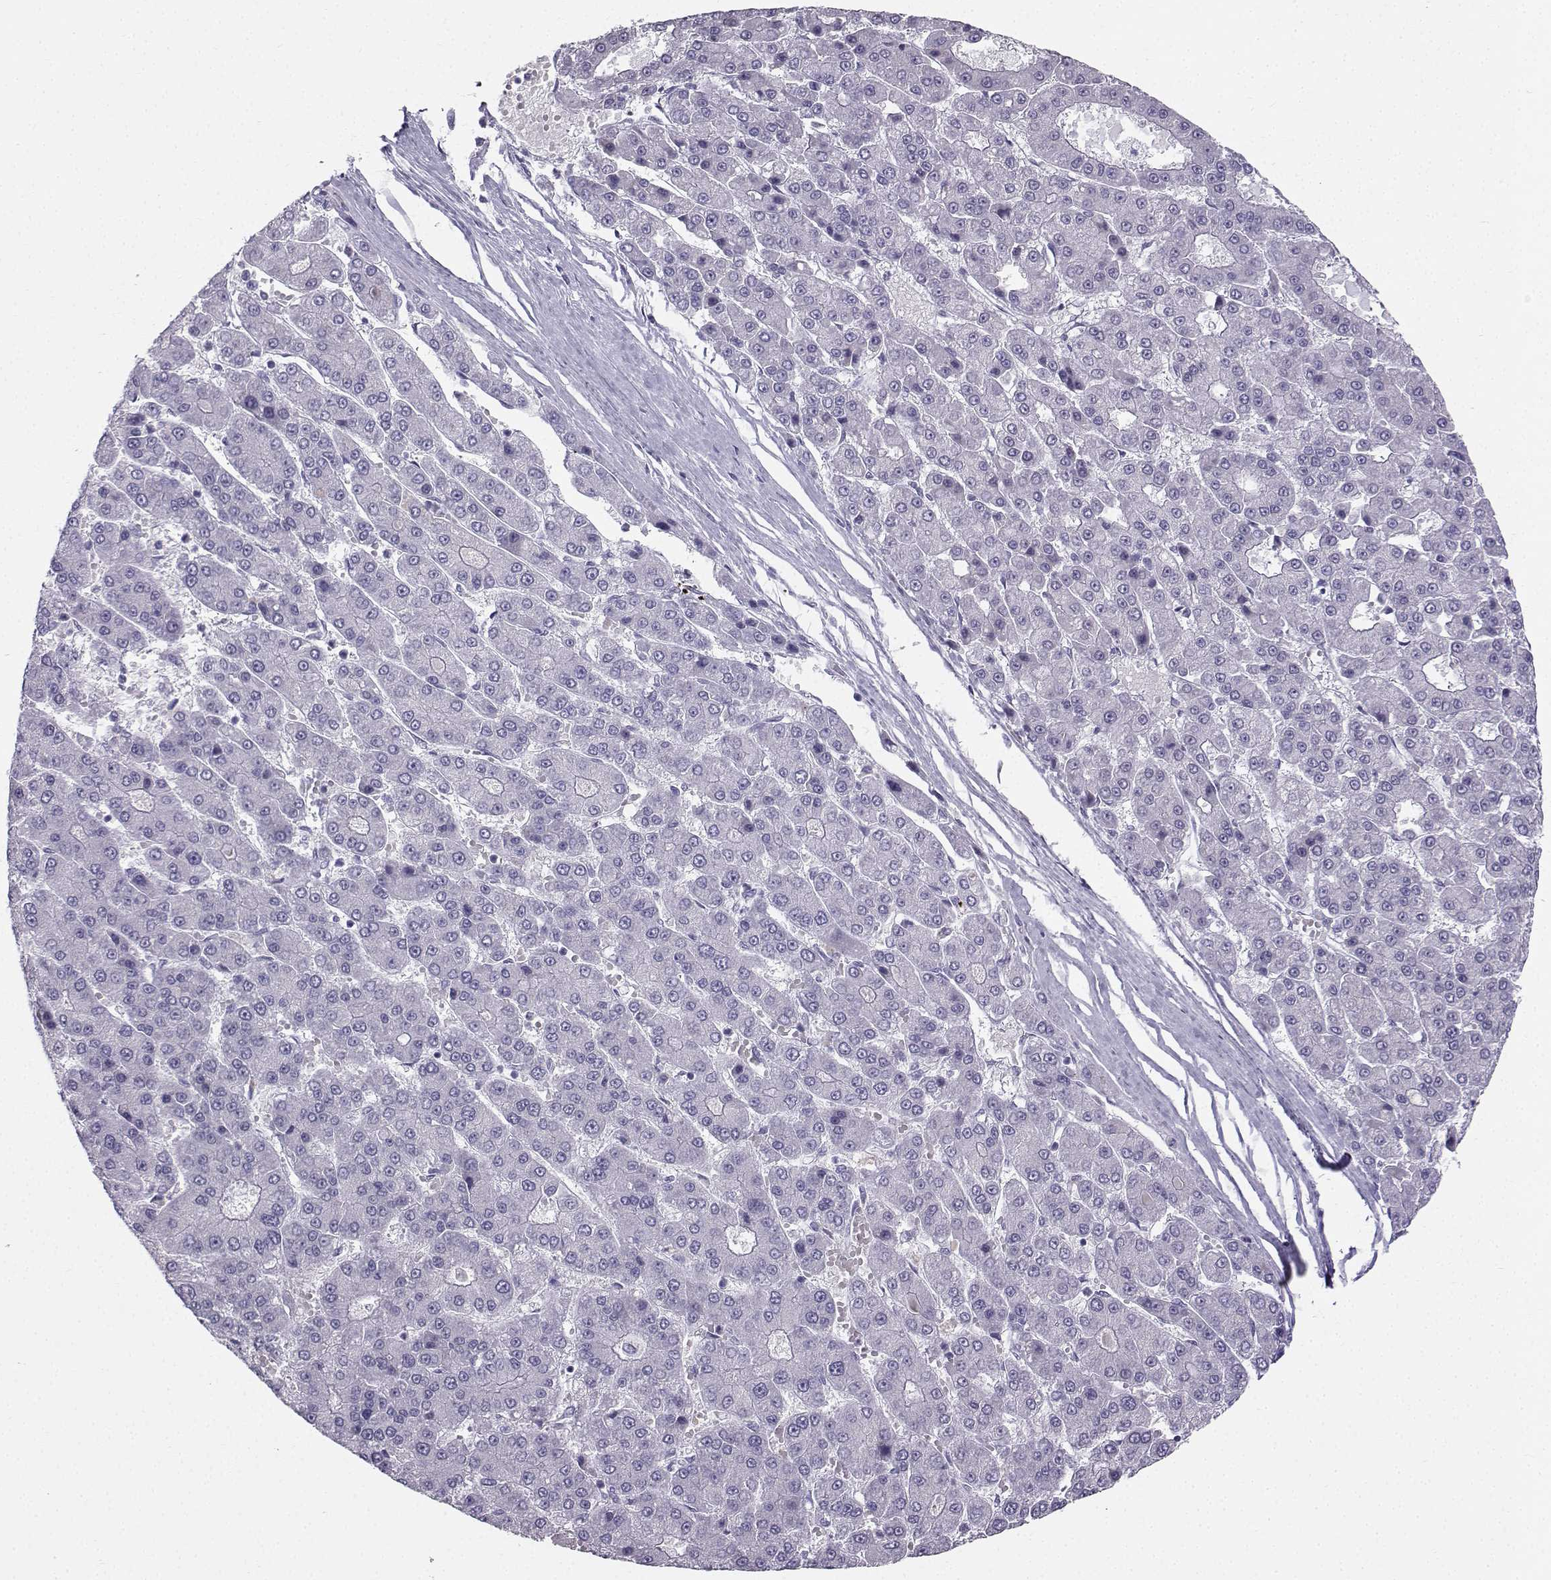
{"staining": {"intensity": "negative", "quantity": "none", "location": "none"}, "tissue": "liver cancer", "cell_type": "Tumor cells", "image_type": "cancer", "snomed": [{"axis": "morphology", "description": "Carcinoma, Hepatocellular, NOS"}, {"axis": "topography", "description": "Liver"}], "caption": "DAB (3,3'-diaminobenzidine) immunohistochemical staining of human hepatocellular carcinoma (liver) displays no significant positivity in tumor cells.", "gene": "IQCD", "patient": {"sex": "male", "age": 70}}